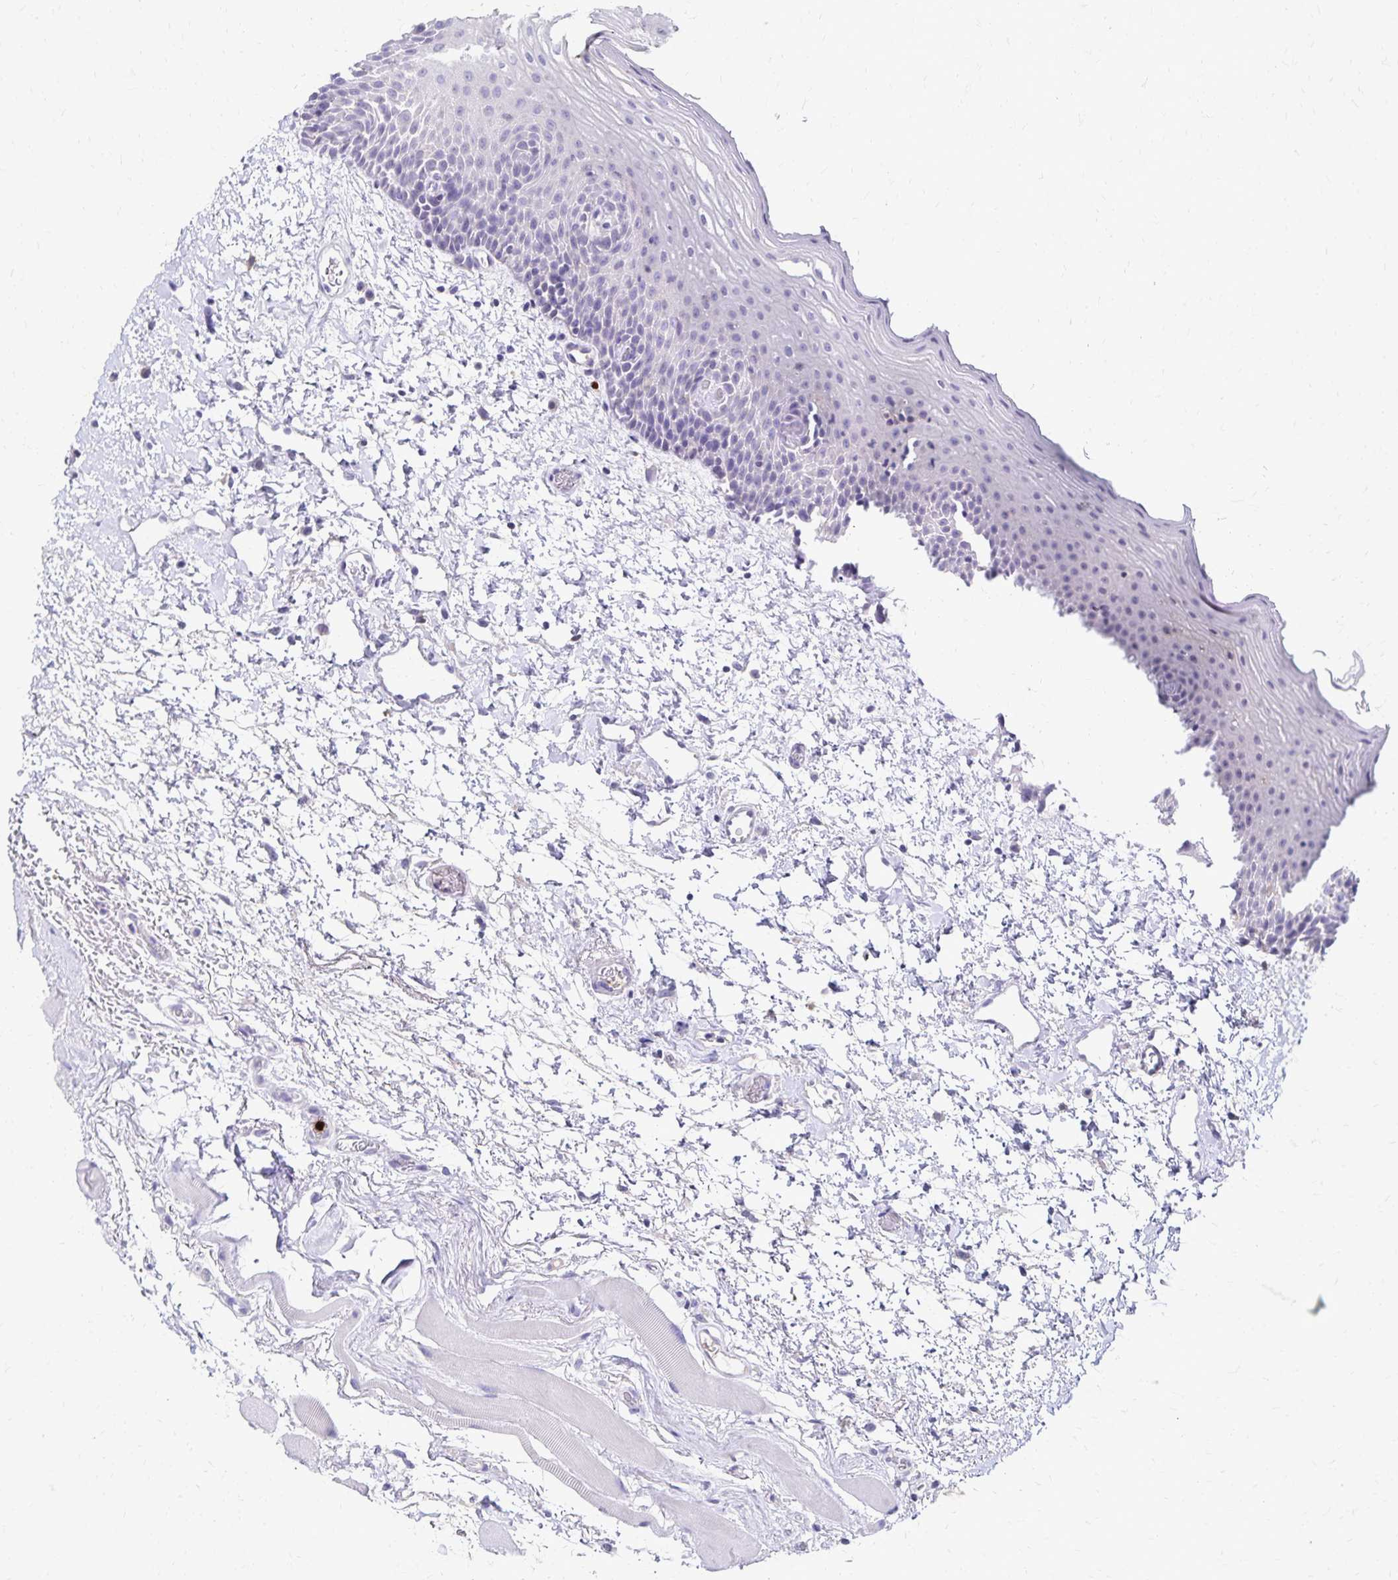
{"staining": {"intensity": "negative", "quantity": "none", "location": "none"}, "tissue": "oral mucosa", "cell_type": "Squamous epithelial cells", "image_type": "normal", "snomed": [{"axis": "morphology", "description": "Normal tissue, NOS"}, {"axis": "topography", "description": "Oral tissue"}], "caption": "Immunohistochemical staining of benign human oral mucosa exhibits no significant staining in squamous epithelial cells.", "gene": "PAX5", "patient": {"sex": "female", "age": 82}}